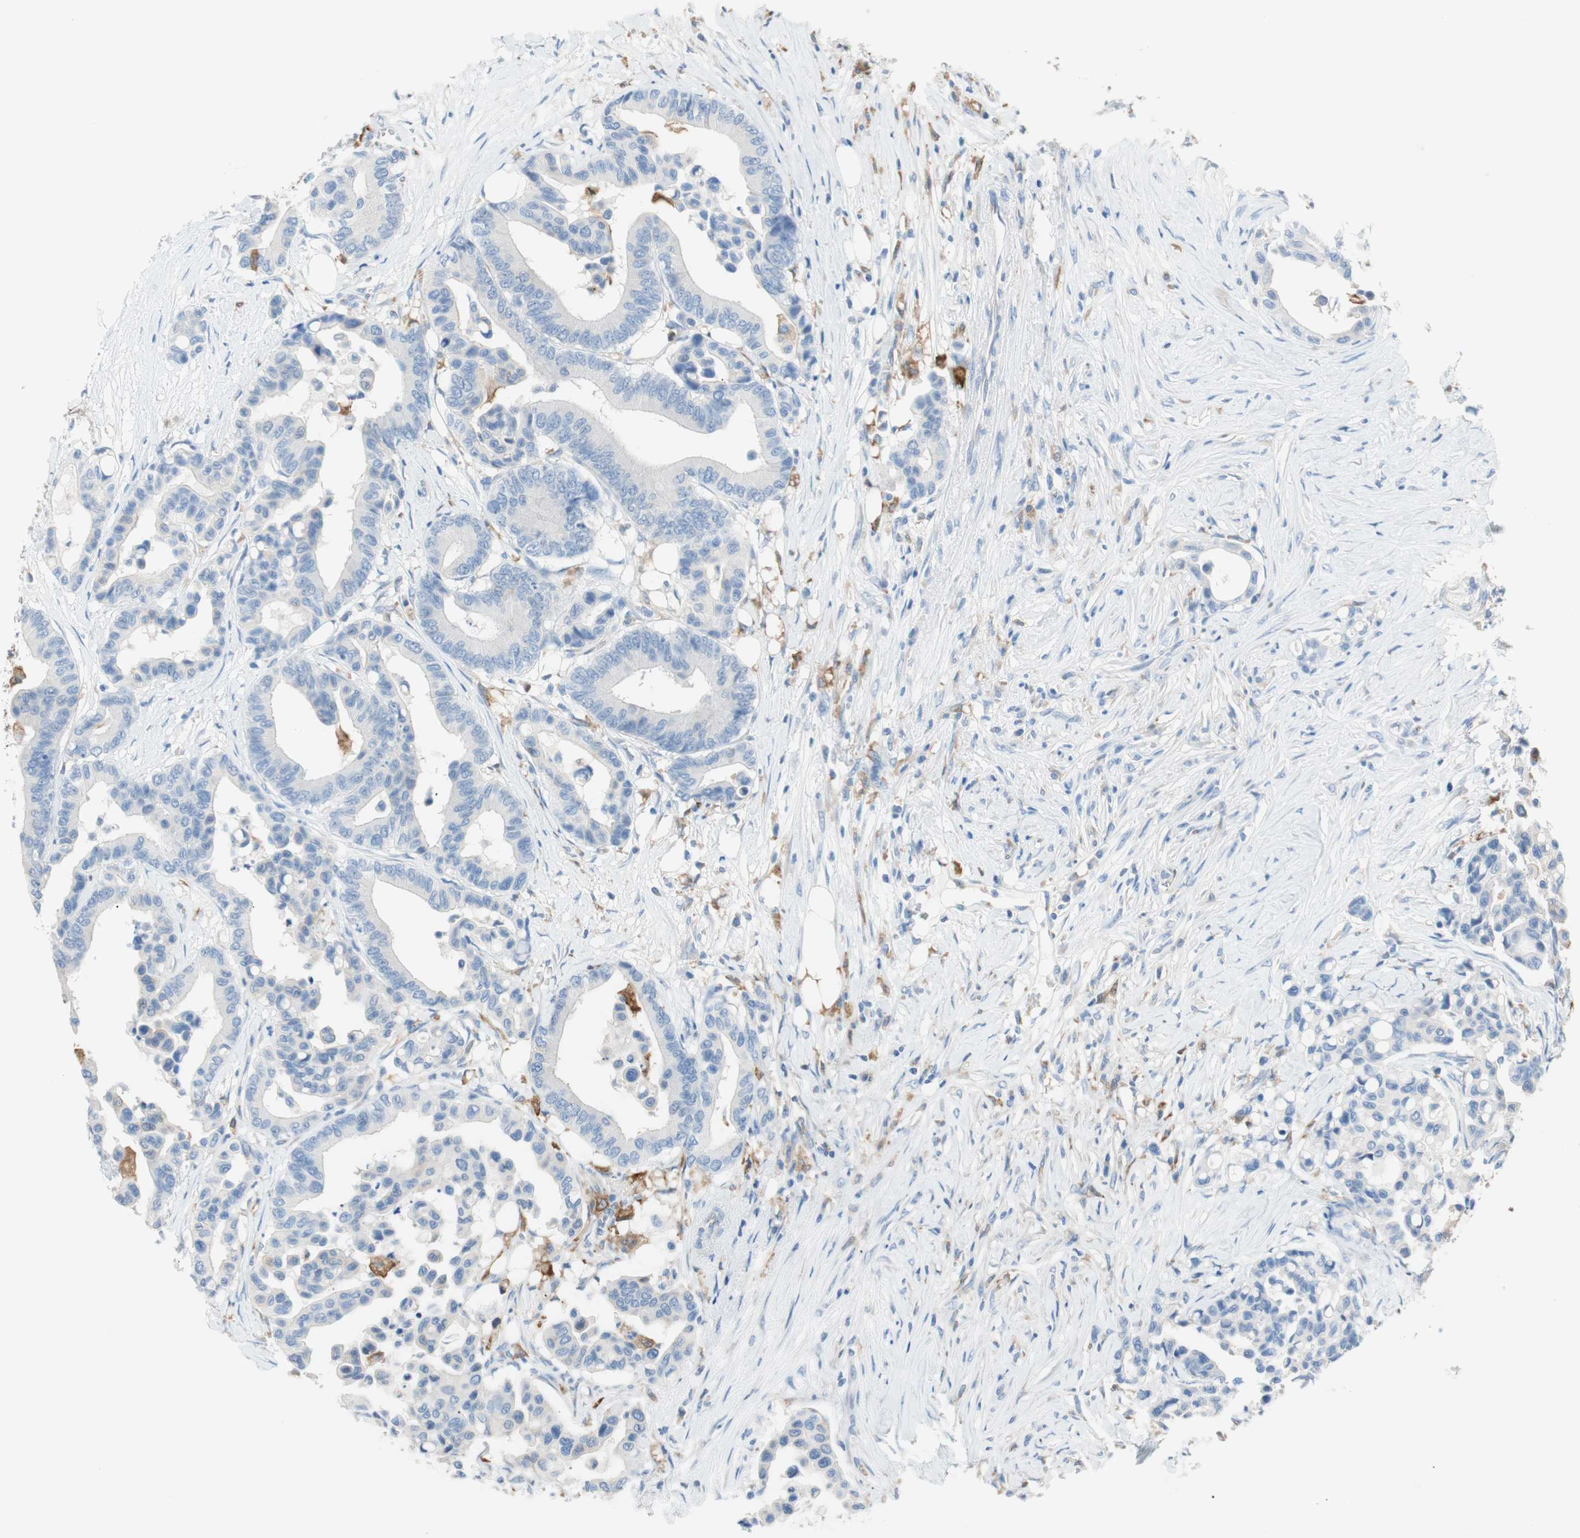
{"staining": {"intensity": "negative", "quantity": "none", "location": "none"}, "tissue": "colorectal cancer", "cell_type": "Tumor cells", "image_type": "cancer", "snomed": [{"axis": "morphology", "description": "Normal tissue, NOS"}, {"axis": "morphology", "description": "Adenocarcinoma, NOS"}, {"axis": "topography", "description": "Colon"}], "caption": "IHC histopathology image of colorectal cancer stained for a protein (brown), which shows no expression in tumor cells.", "gene": "GLUL", "patient": {"sex": "male", "age": 82}}